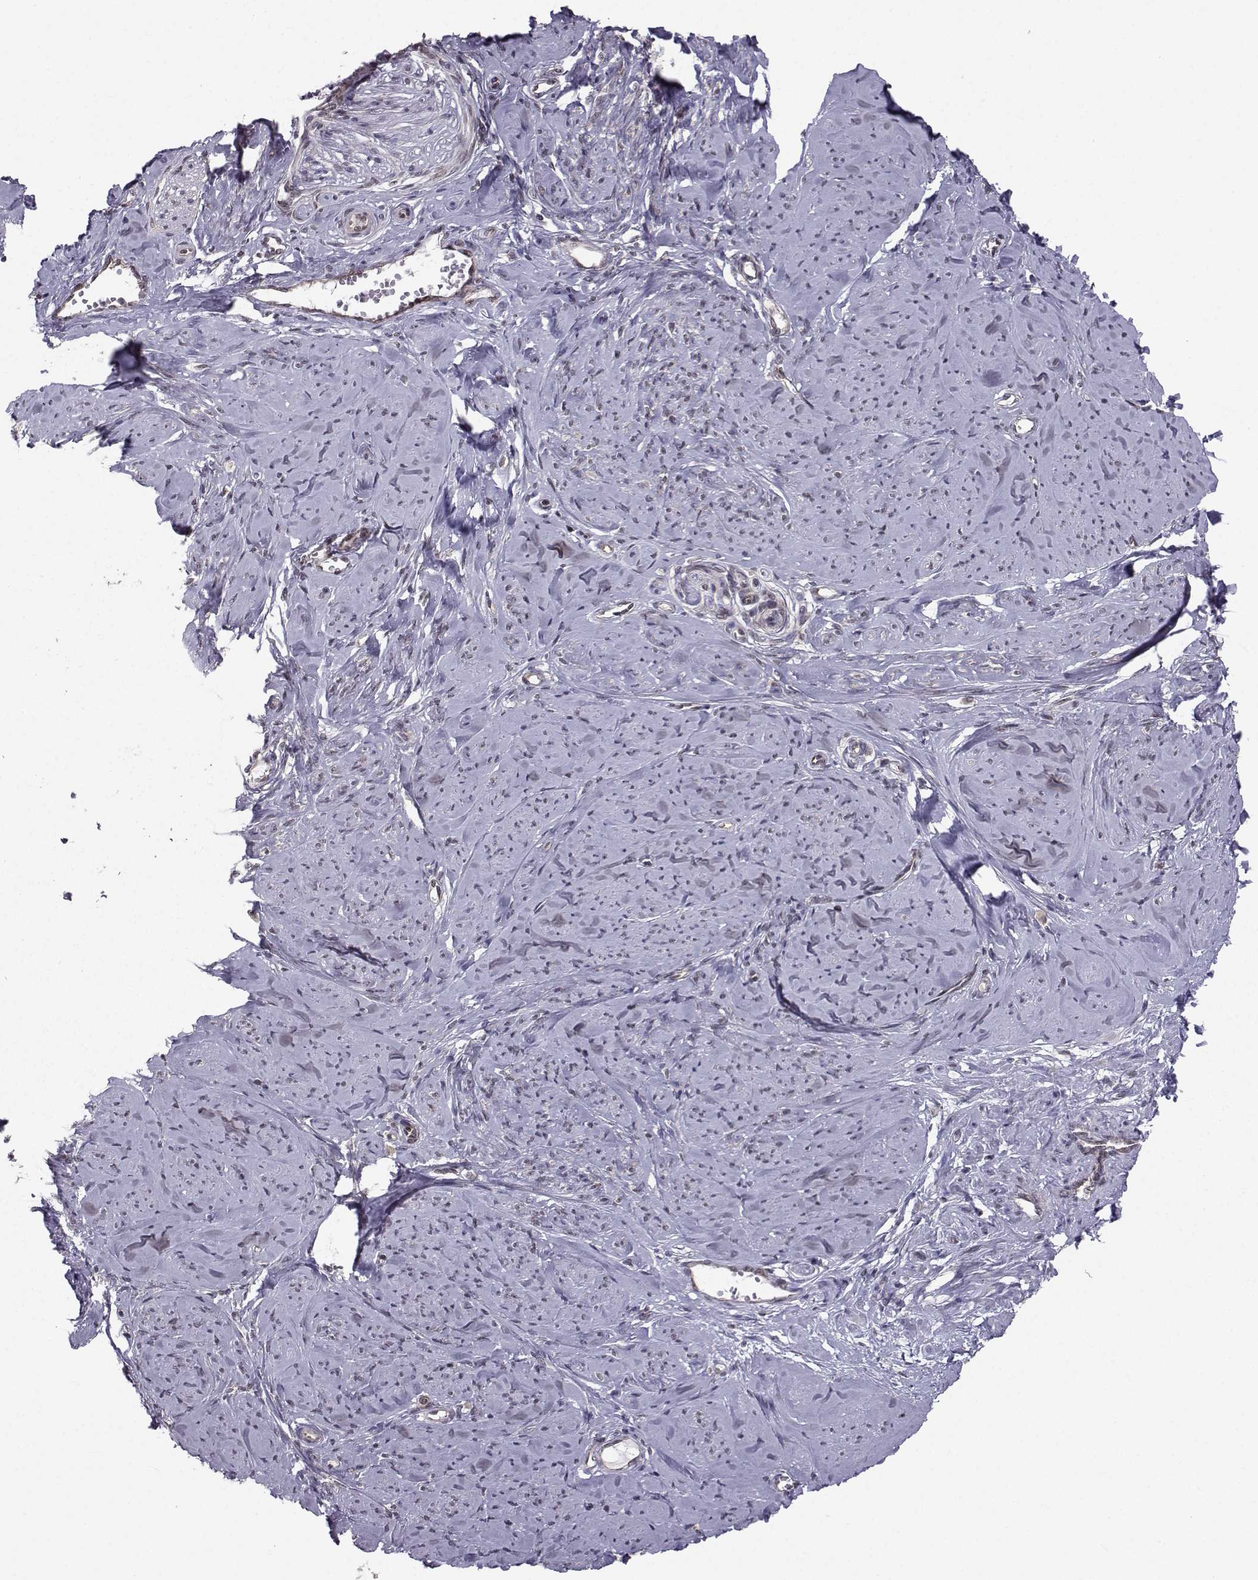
{"staining": {"intensity": "moderate", "quantity": "25%-75%", "location": "nuclear"}, "tissue": "smooth muscle", "cell_type": "Smooth muscle cells", "image_type": "normal", "snomed": [{"axis": "morphology", "description": "Normal tissue, NOS"}, {"axis": "topography", "description": "Smooth muscle"}], "caption": "A medium amount of moderate nuclear expression is present in about 25%-75% of smooth muscle cells in benign smooth muscle.", "gene": "PKN2", "patient": {"sex": "female", "age": 48}}